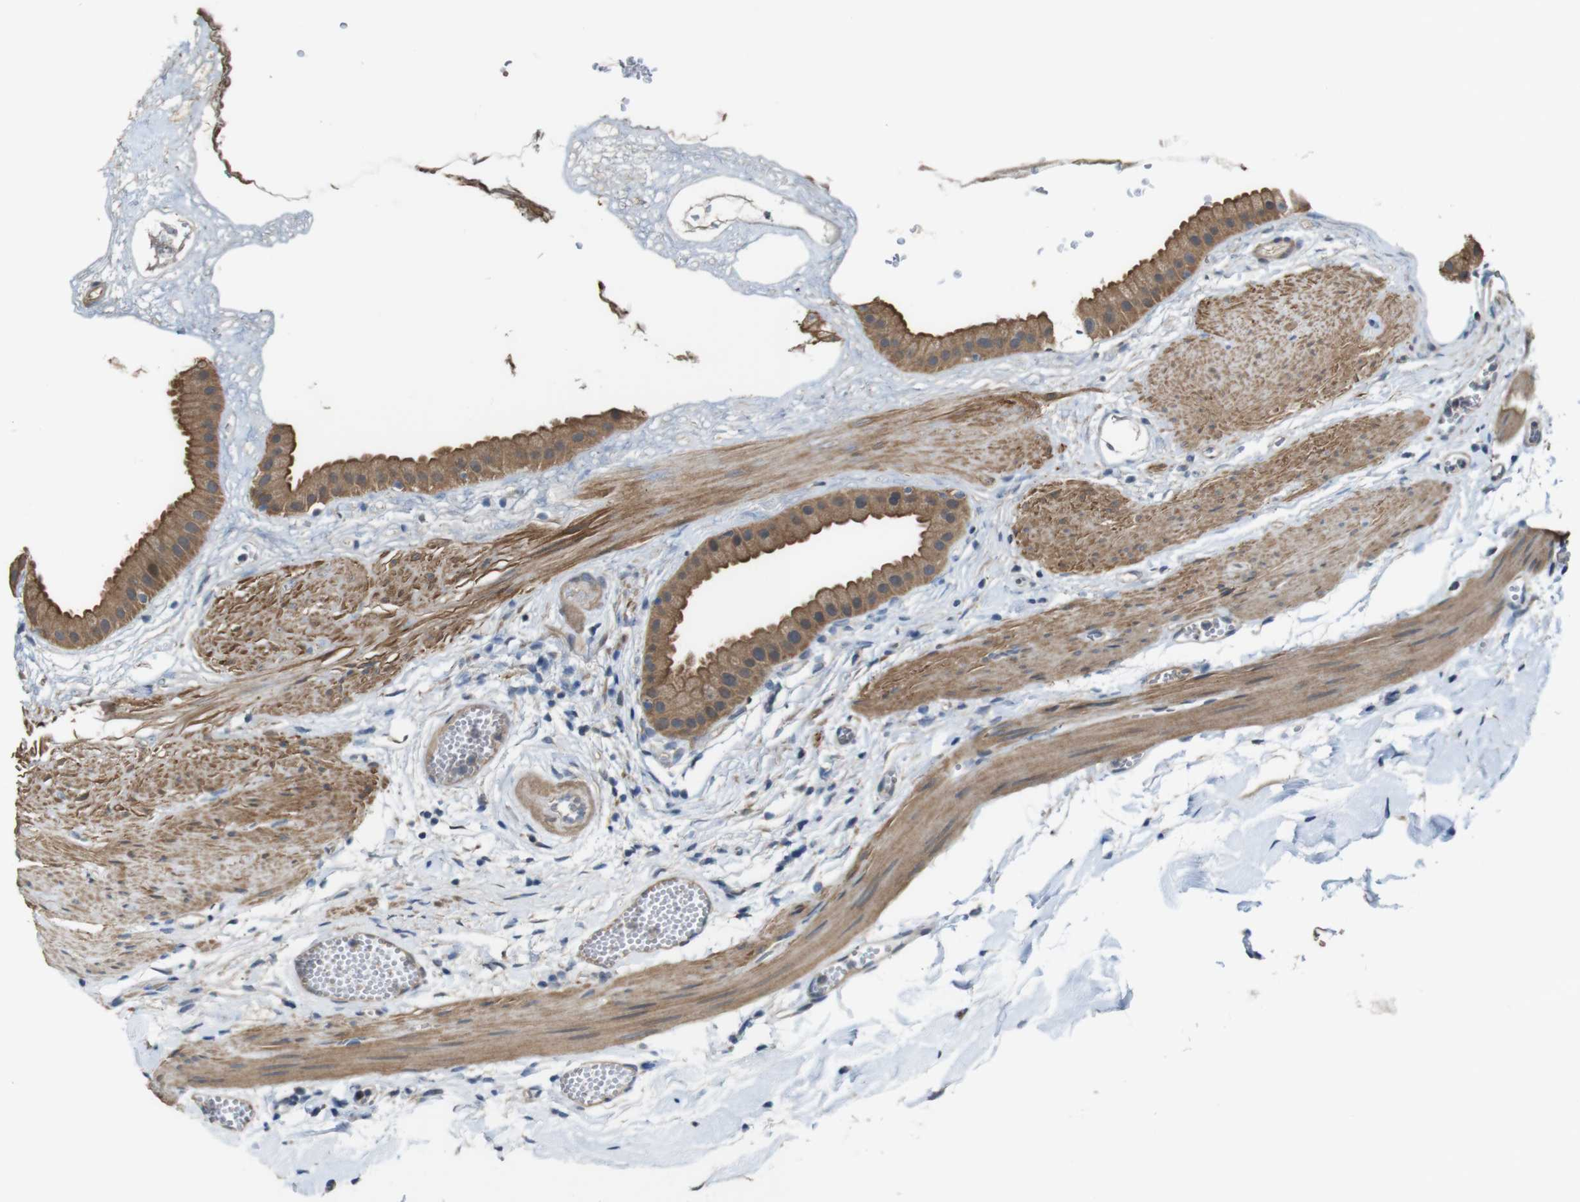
{"staining": {"intensity": "strong", "quantity": ">75%", "location": "cytoplasmic/membranous"}, "tissue": "gallbladder", "cell_type": "Glandular cells", "image_type": "normal", "snomed": [{"axis": "morphology", "description": "Normal tissue, NOS"}, {"axis": "topography", "description": "Gallbladder"}], "caption": "Immunohistochemistry of unremarkable gallbladder displays high levels of strong cytoplasmic/membranous staining in about >75% of glandular cells. (brown staining indicates protein expression, while blue staining denotes nuclei).", "gene": "CDC34", "patient": {"sex": "female", "age": 64}}